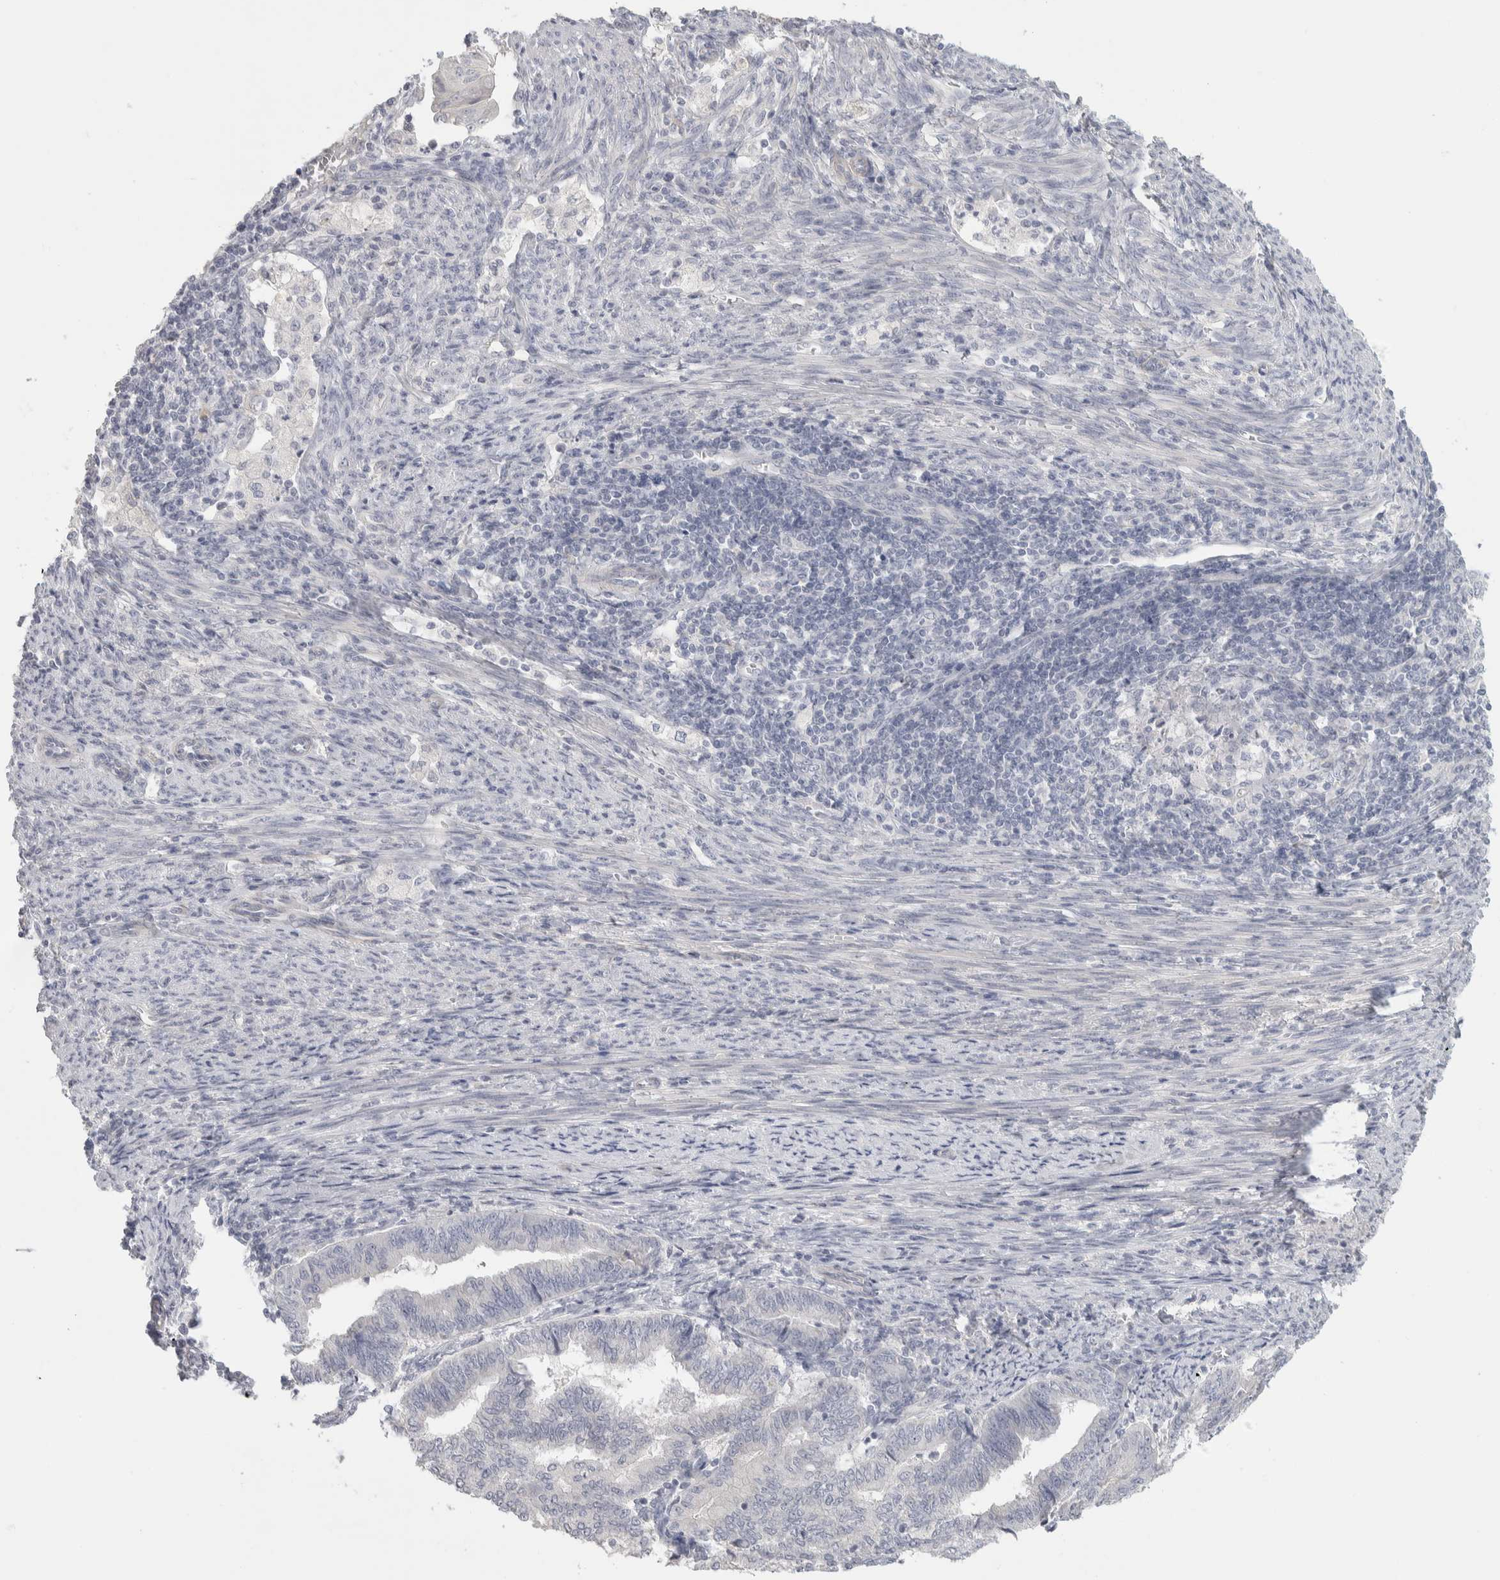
{"staining": {"intensity": "negative", "quantity": "none", "location": "none"}, "tissue": "endometrial cancer", "cell_type": "Tumor cells", "image_type": "cancer", "snomed": [{"axis": "morphology", "description": "Polyp, NOS"}, {"axis": "morphology", "description": "Adenocarcinoma, NOS"}, {"axis": "morphology", "description": "Adenoma, NOS"}, {"axis": "topography", "description": "Endometrium"}], "caption": "Adenoma (endometrial) stained for a protein using immunohistochemistry shows no positivity tumor cells.", "gene": "DCXR", "patient": {"sex": "female", "age": 79}}